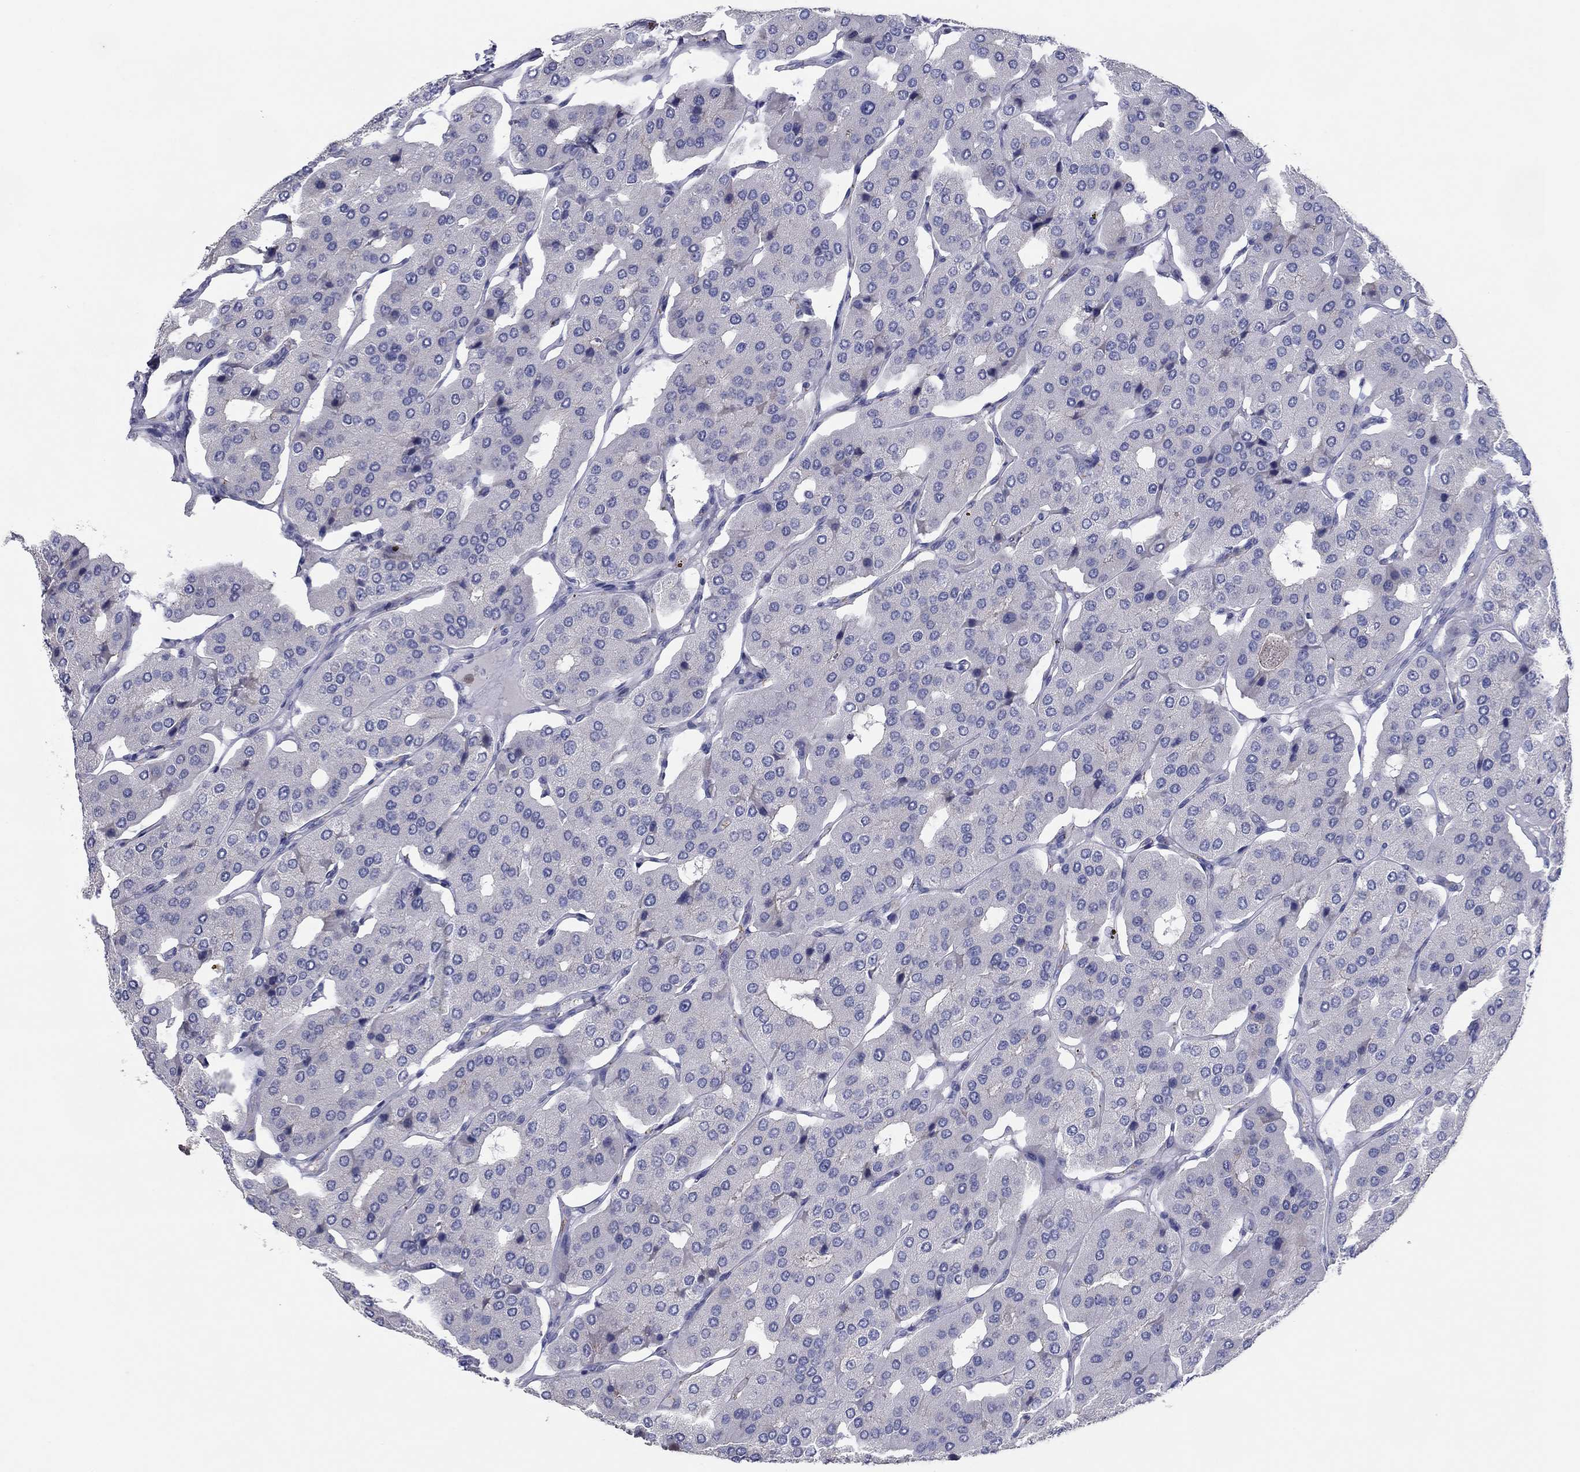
{"staining": {"intensity": "negative", "quantity": "none", "location": "none"}, "tissue": "parathyroid gland", "cell_type": "Glandular cells", "image_type": "normal", "snomed": [{"axis": "morphology", "description": "Normal tissue, NOS"}, {"axis": "morphology", "description": "Adenoma, NOS"}, {"axis": "topography", "description": "Parathyroid gland"}], "caption": "A high-resolution histopathology image shows immunohistochemistry (IHC) staining of unremarkable parathyroid gland, which displays no significant expression in glandular cells. (Stains: DAB IHC with hematoxylin counter stain, Microscopy: brightfield microscopy at high magnification).", "gene": "ITGAE", "patient": {"sex": "female", "age": 86}}